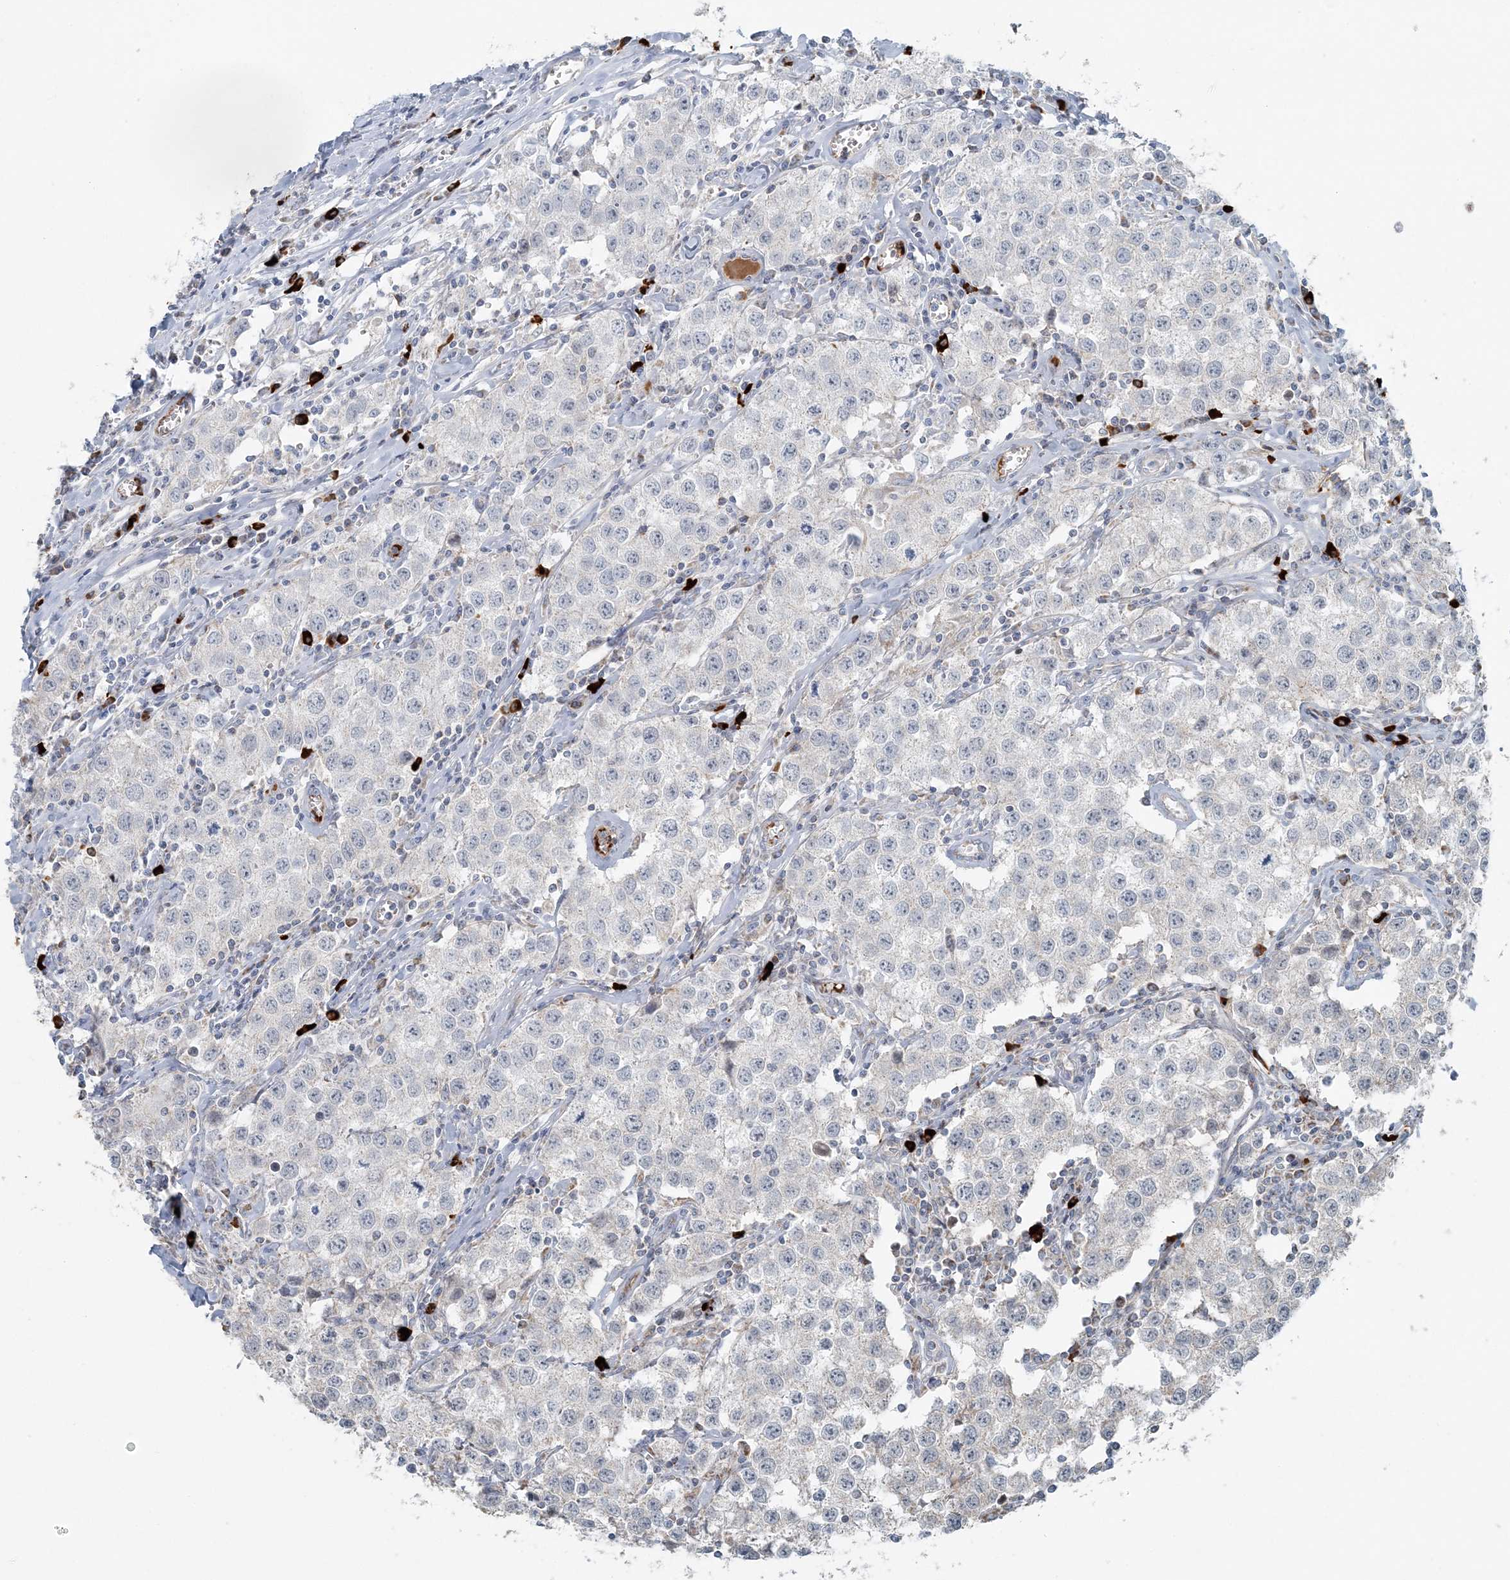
{"staining": {"intensity": "negative", "quantity": "none", "location": "none"}, "tissue": "testis cancer", "cell_type": "Tumor cells", "image_type": "cancer", "snomed": [{"axis": "morphology", "description": "Seminoma, NOS"}, {"axis": "morphology", "description": "Carcinoma, Embryonal, NOS"}, {"axis": "topography", "description": "Testis"}], "caption": "Immunohistochemistry of human testis seminoma exhibits no staining in tumor cells. The staining was performed using DAB to visualize the protein expression in brown, while the nuclei were stained in blue with hematoxylin (Magnification: 20x).", "gene": "SLC22A16", "patient": {"sex": "male", "age": 43}}